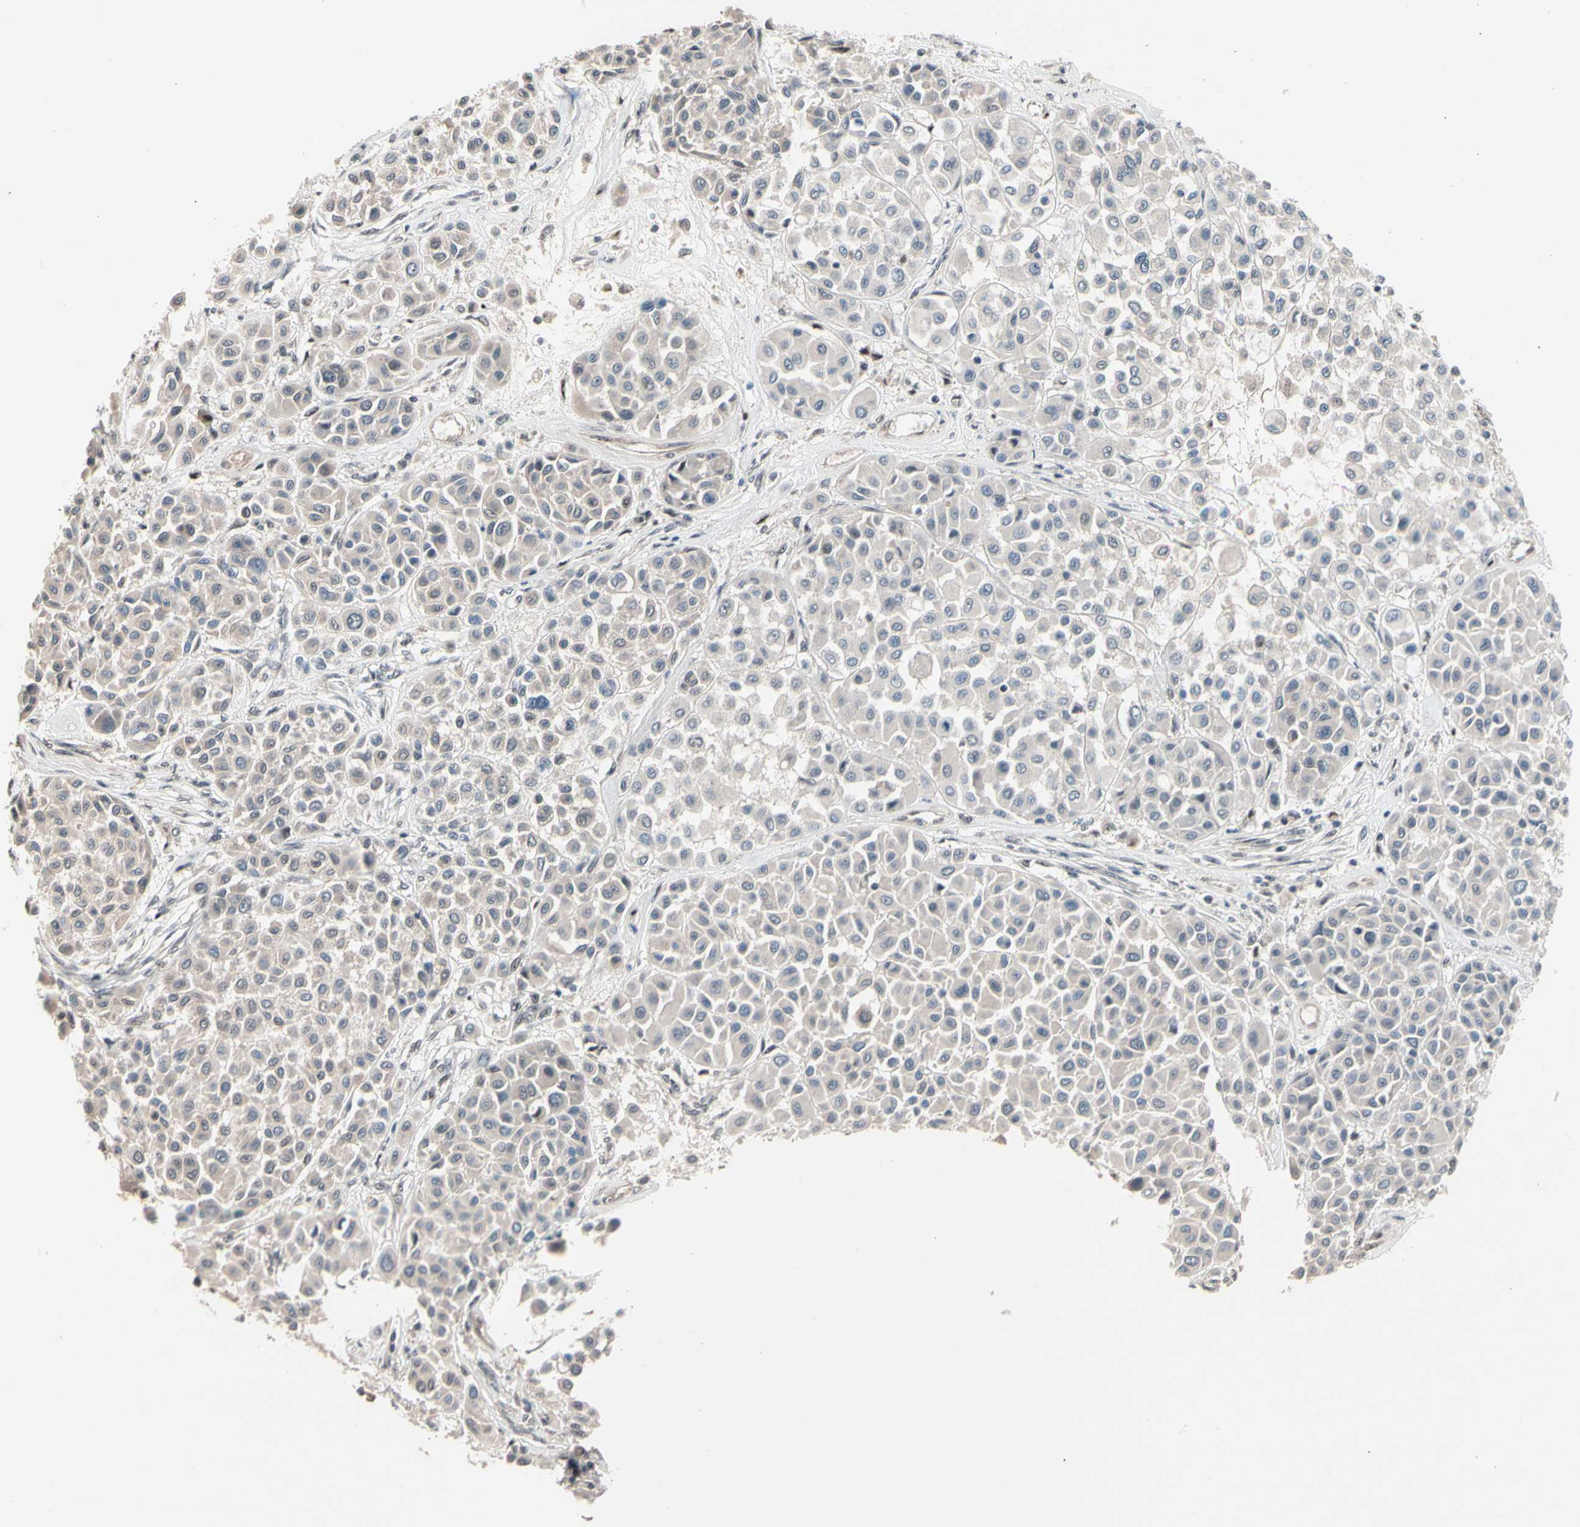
{"staining": {"intensity": "weak", "quantity": ">75%", "location": "cytoplasmic/membranous"}, "tissue": "melanoma", "cell_type": "Tumor cells", "image_type": "cancer", "snomed": [{"axis": "morphology", "description": "Malignant melanoma, Metastatic site"}, {"axis": "topography", "description": "Soft tissue"}], "caption": "The image reveals a brown stain indicating the presence of a protein in the cytoplasmic/membranous of tumor cells in malignant melanoma (metastatic site).", "gene": "NGEF", "patient": {"sex": "male", "age": 41}}